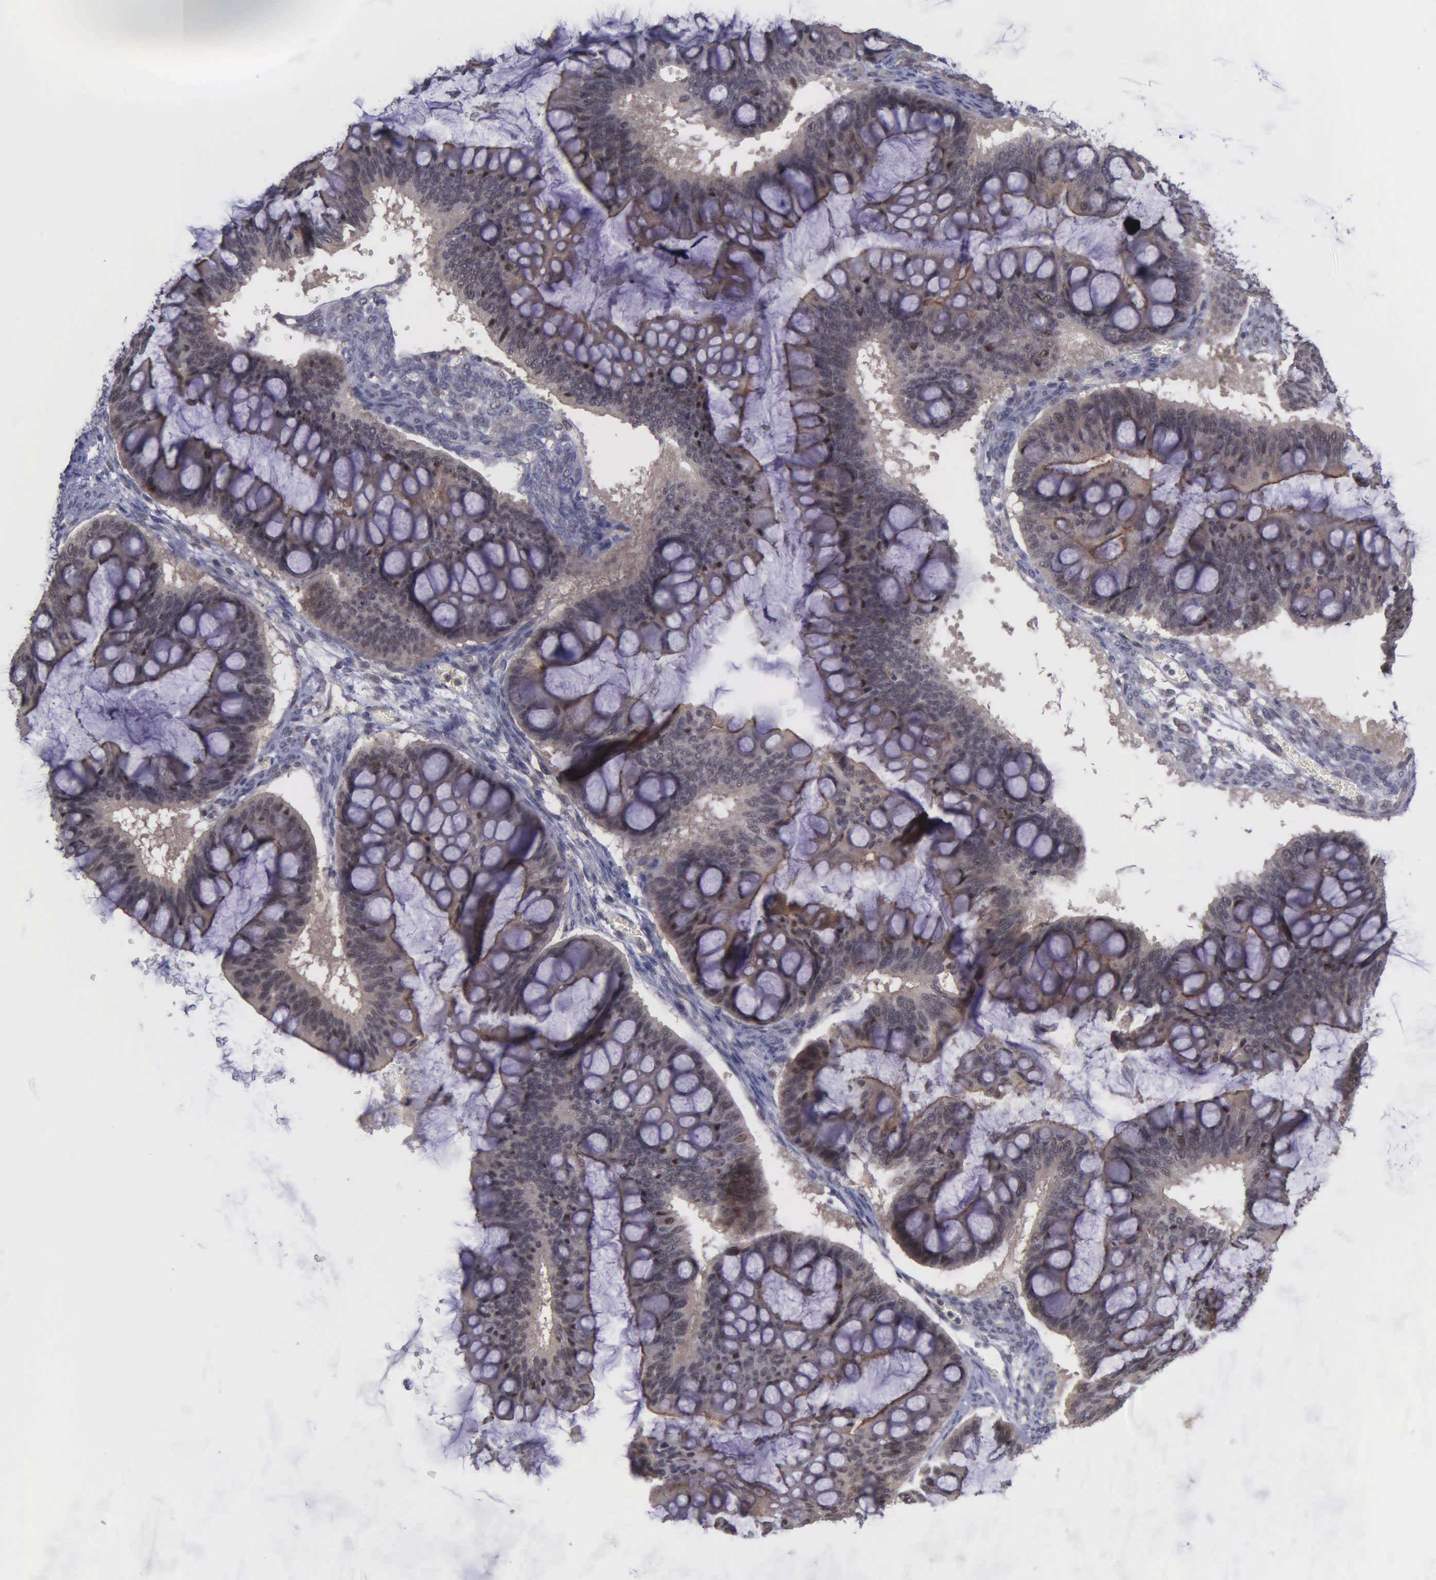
{"staining": {"intensity": "moderate", "quantity": ">75%", "location": "cytoplasmic/membranous"}, "tissue": "ovarian cancer", "cell_type": "Tumor cells", "image_type": "cancer", "snomed": [{"axis": "morphology", "description": "Cystadenocarcinoma, mucinous, NOS"}, {"axis": "topography", "description": "Ovary"}], "caption": "About >75% of tumor cells in ovarian cancer (mucinous cystadenocarcinoma) show moderate cytoplasmic/membranous protein positivity as visualized by brown immunohistochemical staining.", "gene": "MAP3K9", "patient": {"sex": "female", "age": 73}}